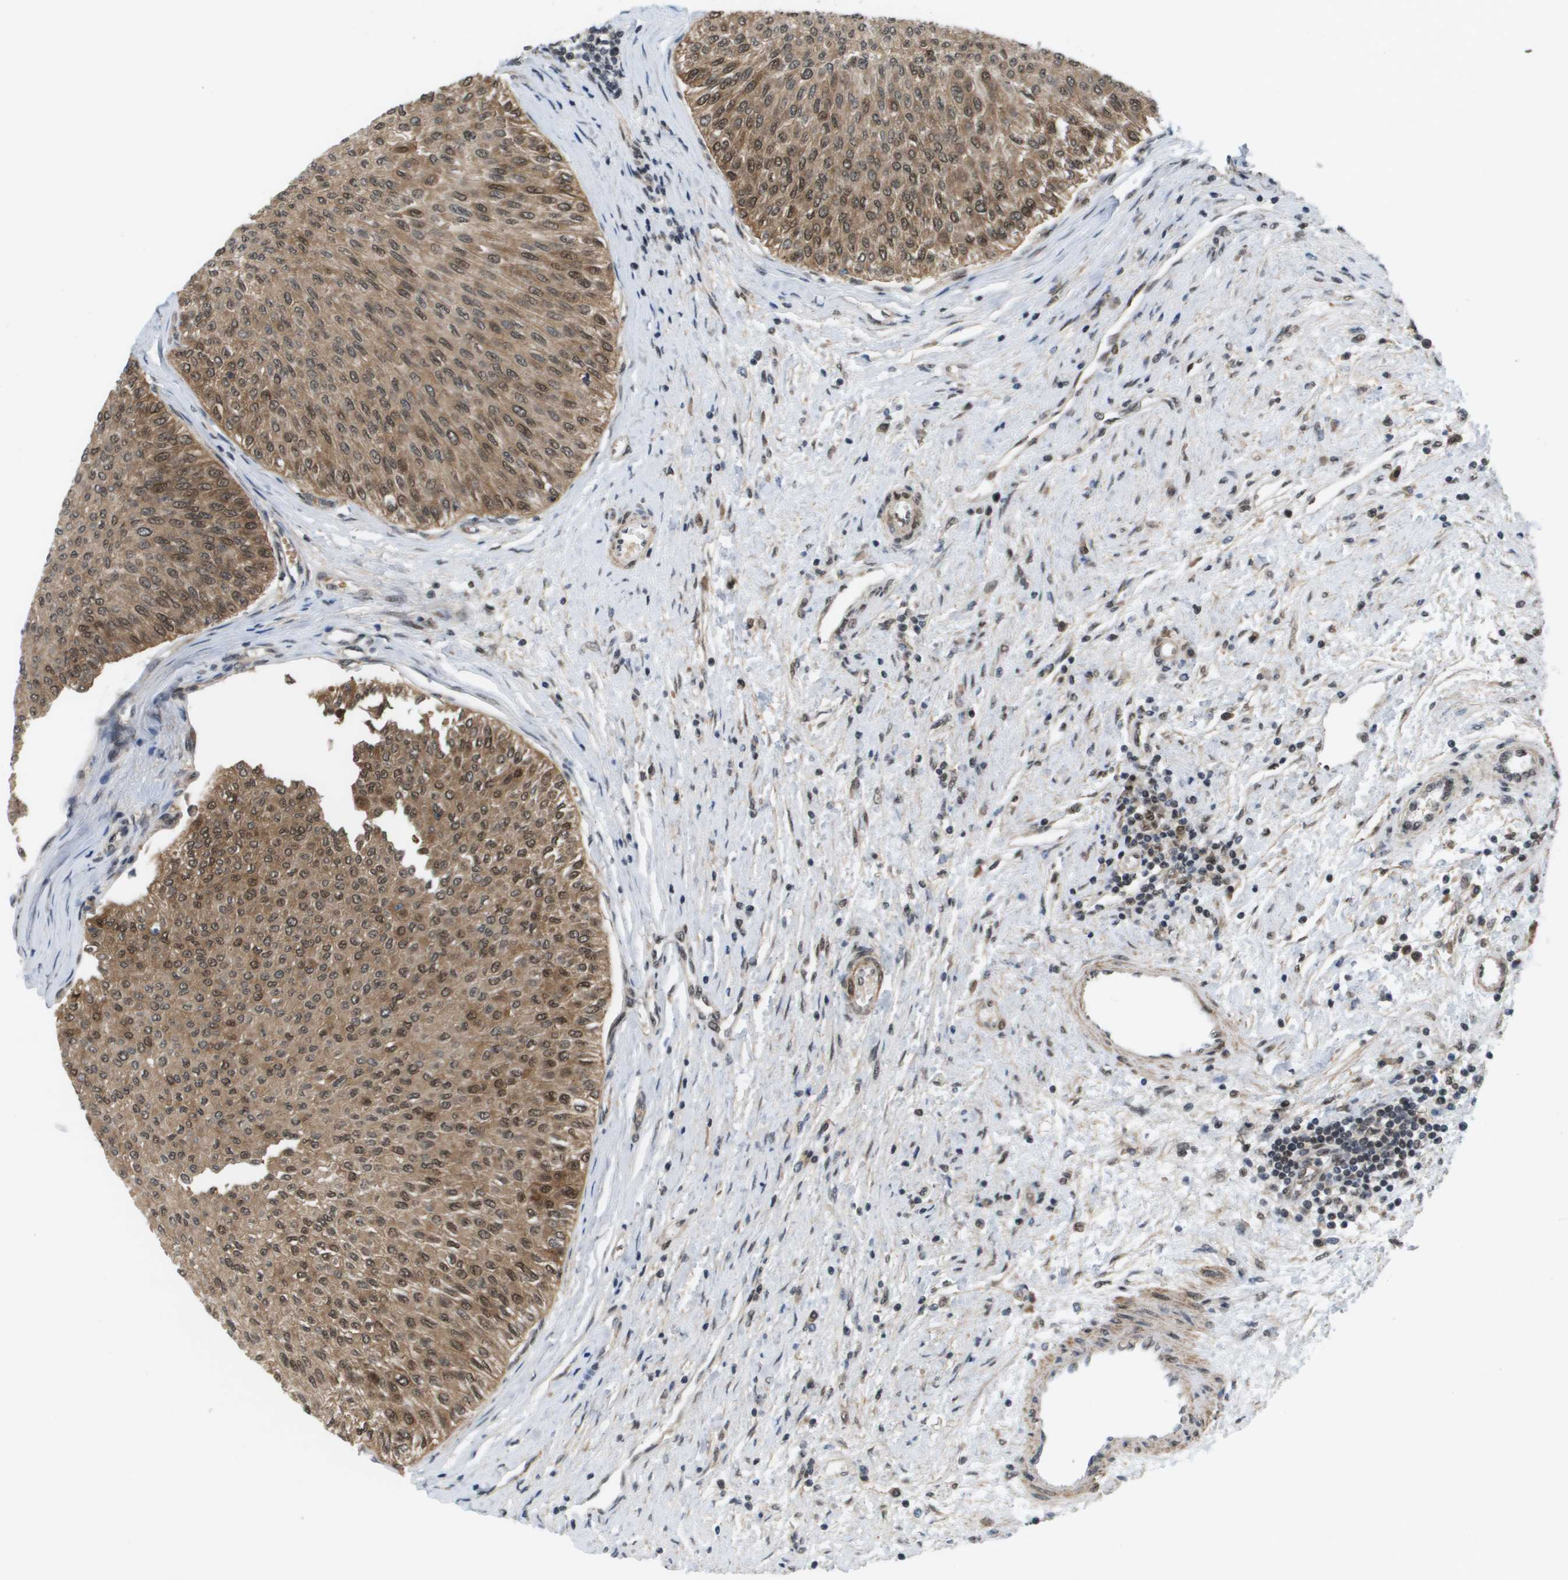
{"staining": {"intensity": "strong", "quantity": ">75%", "location": "cytoplasmic/membranous,nuclear"}, "tissue": "urothelial cancer", "cell_type": "Tumor cells", "image_type": "cancer", "snomed": [{"axis": "morphology", "description": "Urothelial carcinoma, Low grade"}, {"axis": "topography", "description": "Urinary bladder"}], "caption": "Protein staining of urothelial carcinoma (low-grade) tissue exhibits strong cytoplasmic/membranous and nuclear positivity in approximately >75% of tumor cells.", "gene": "PRCC", "patient": {"sex": "male", "age": 78}}